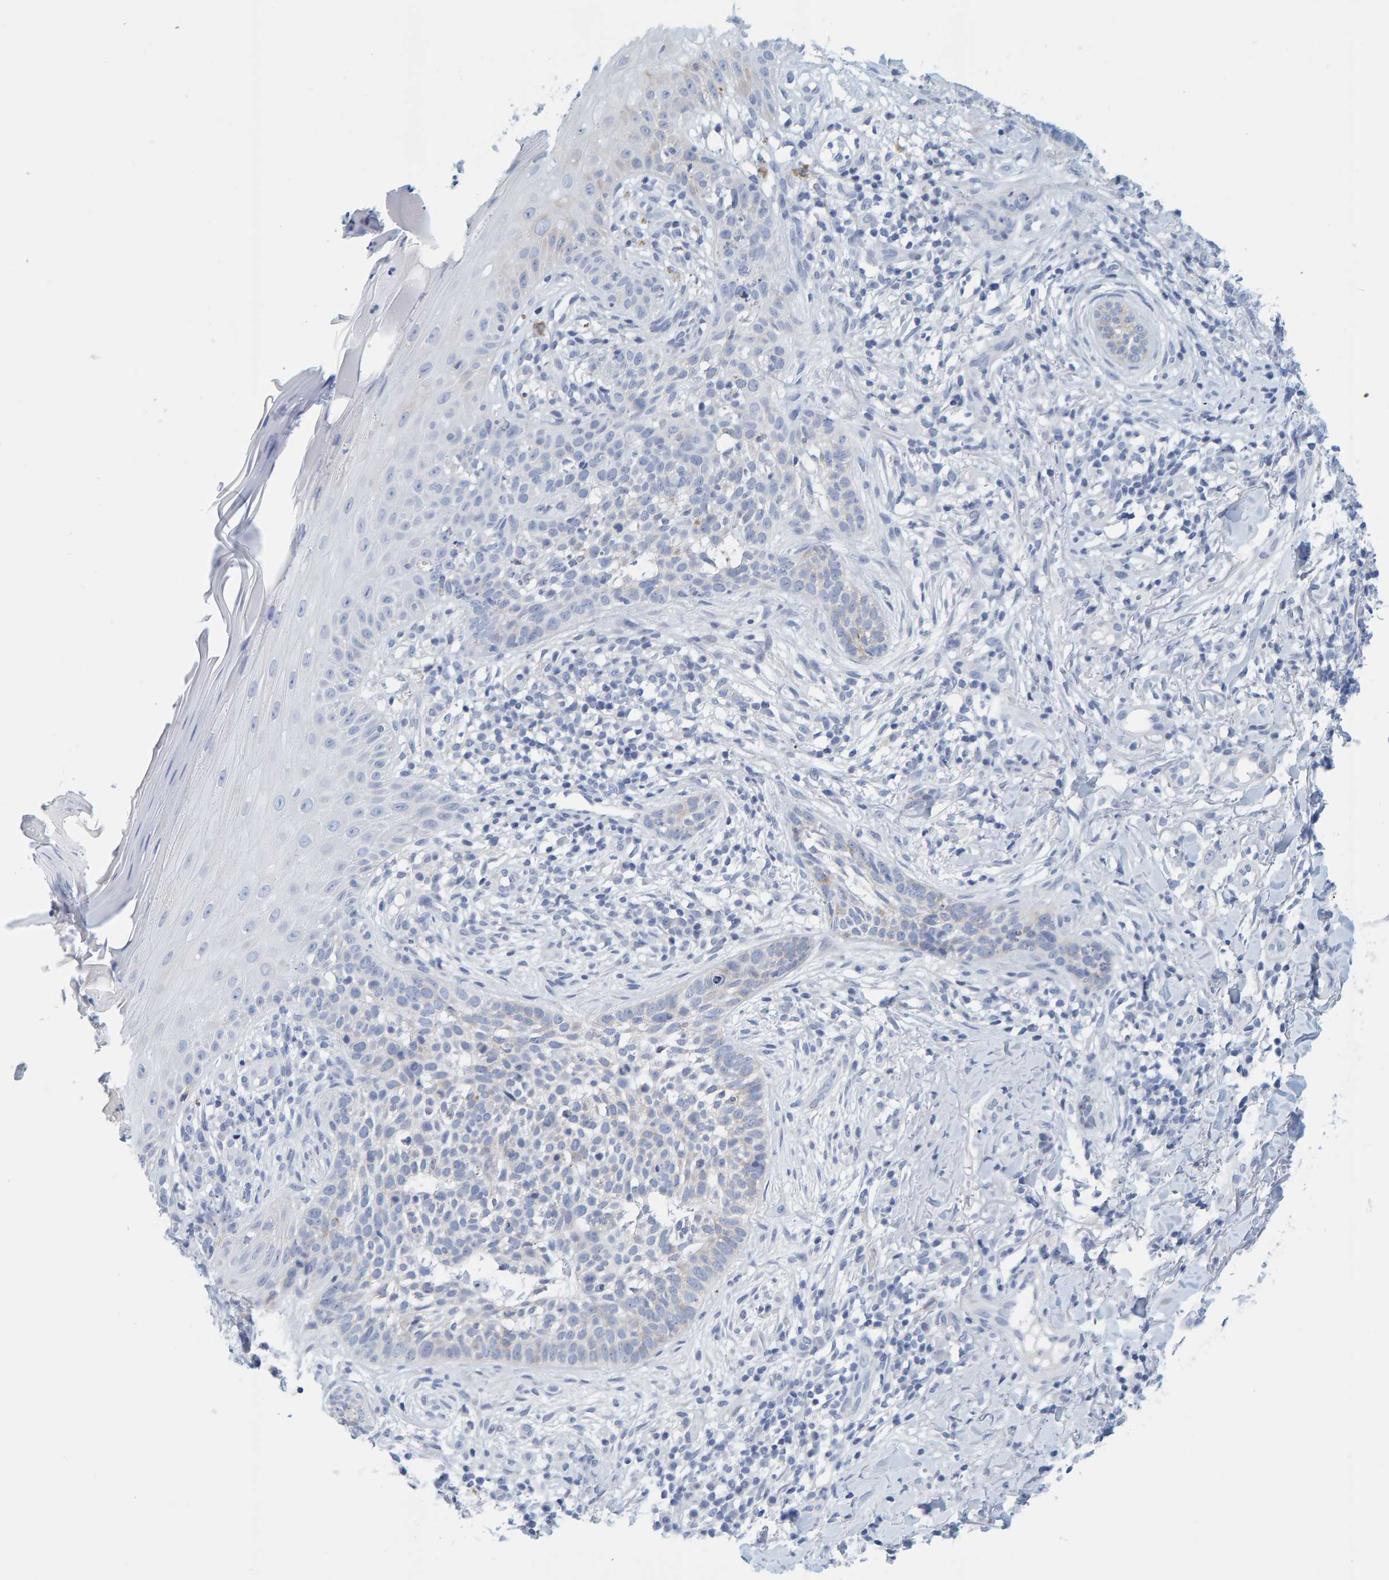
{"staining": {"intensity": "negative", "quantity": "none", "location": "none"}, "tissue": "skin cancer", "cell_type": "Tumor cells", "image_type": "cancer", "snomed": [{"axis": "morphology", "description": "Normal tissue, NOS"}, {"axis": "morphology", "description": "Basal cell carcinoma"}, {"axis": "topography", "description": "Skin"}], "caption": "The micrograph demonstrates no staining of tumor cells in skin cancer (basal cell carcinoma).", "gene": "KLHL11", "patient": {"sex": "male", "age": 67}}